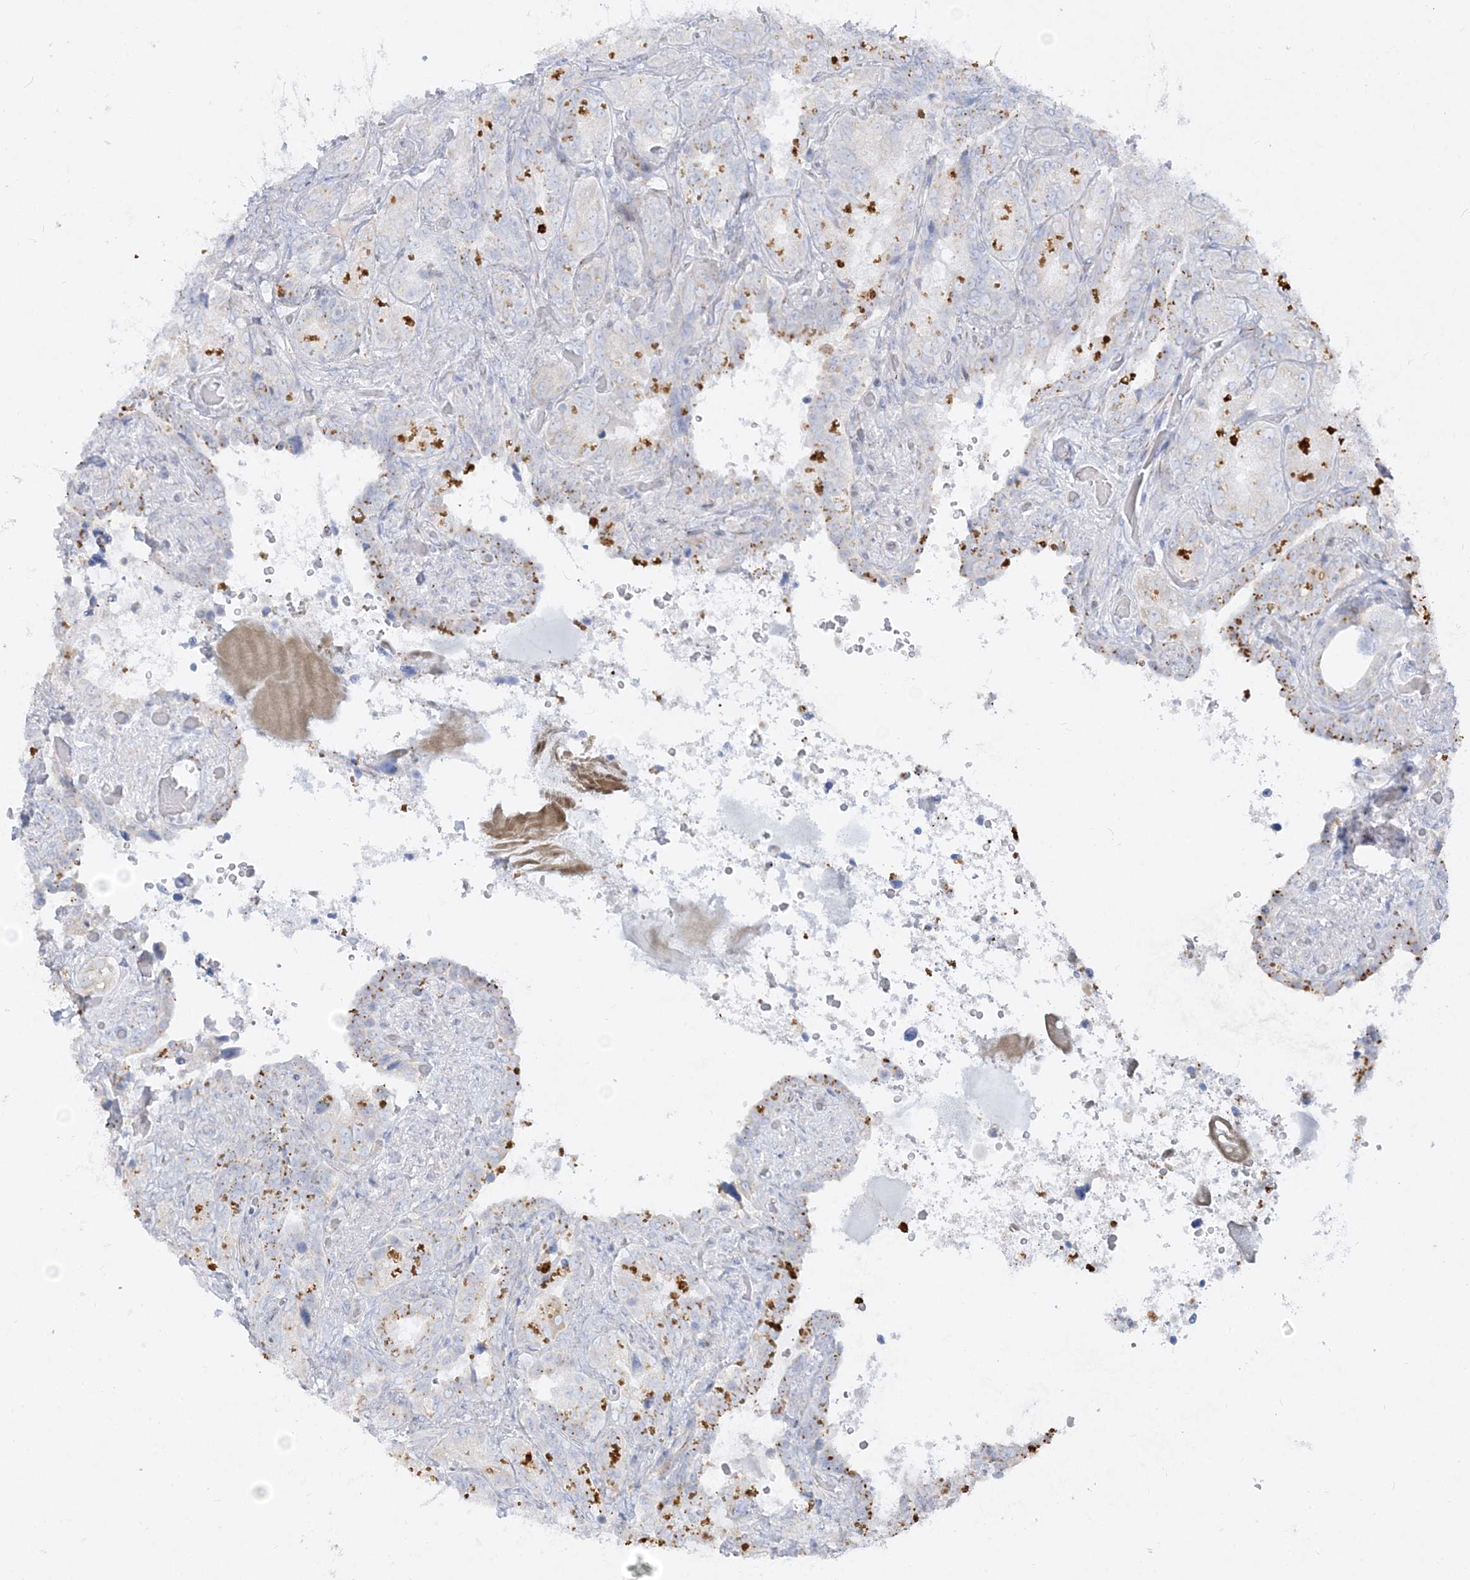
{"staining": {"intensity": "negative", "quantity": "none", "location": "none"}, "tissue": "seminal vesicle", "cell_type": "Glandular cells", "image_type": "normal", "snomed": [{"axis": "morphology", "description": "Normal tissue, NOS"}, {"axis": "topography", "description": "Seminal veicle"}, {"axis": "topography", "description": "Peripheral nerve tissue"}], "caption": "Immunohistochemistry (IHC) of normal human seminal vesicle exhibits no positivity in glandular cells. Brightfield microscopy of immunohistochemistry (IHC) stained with DAB (3,3'-diaminobenzidine) (brown) and hematoxylin (blue), captured at high magnification.", "gene": "GPAT2", "patient": {"sex": "male", "age": 67}}